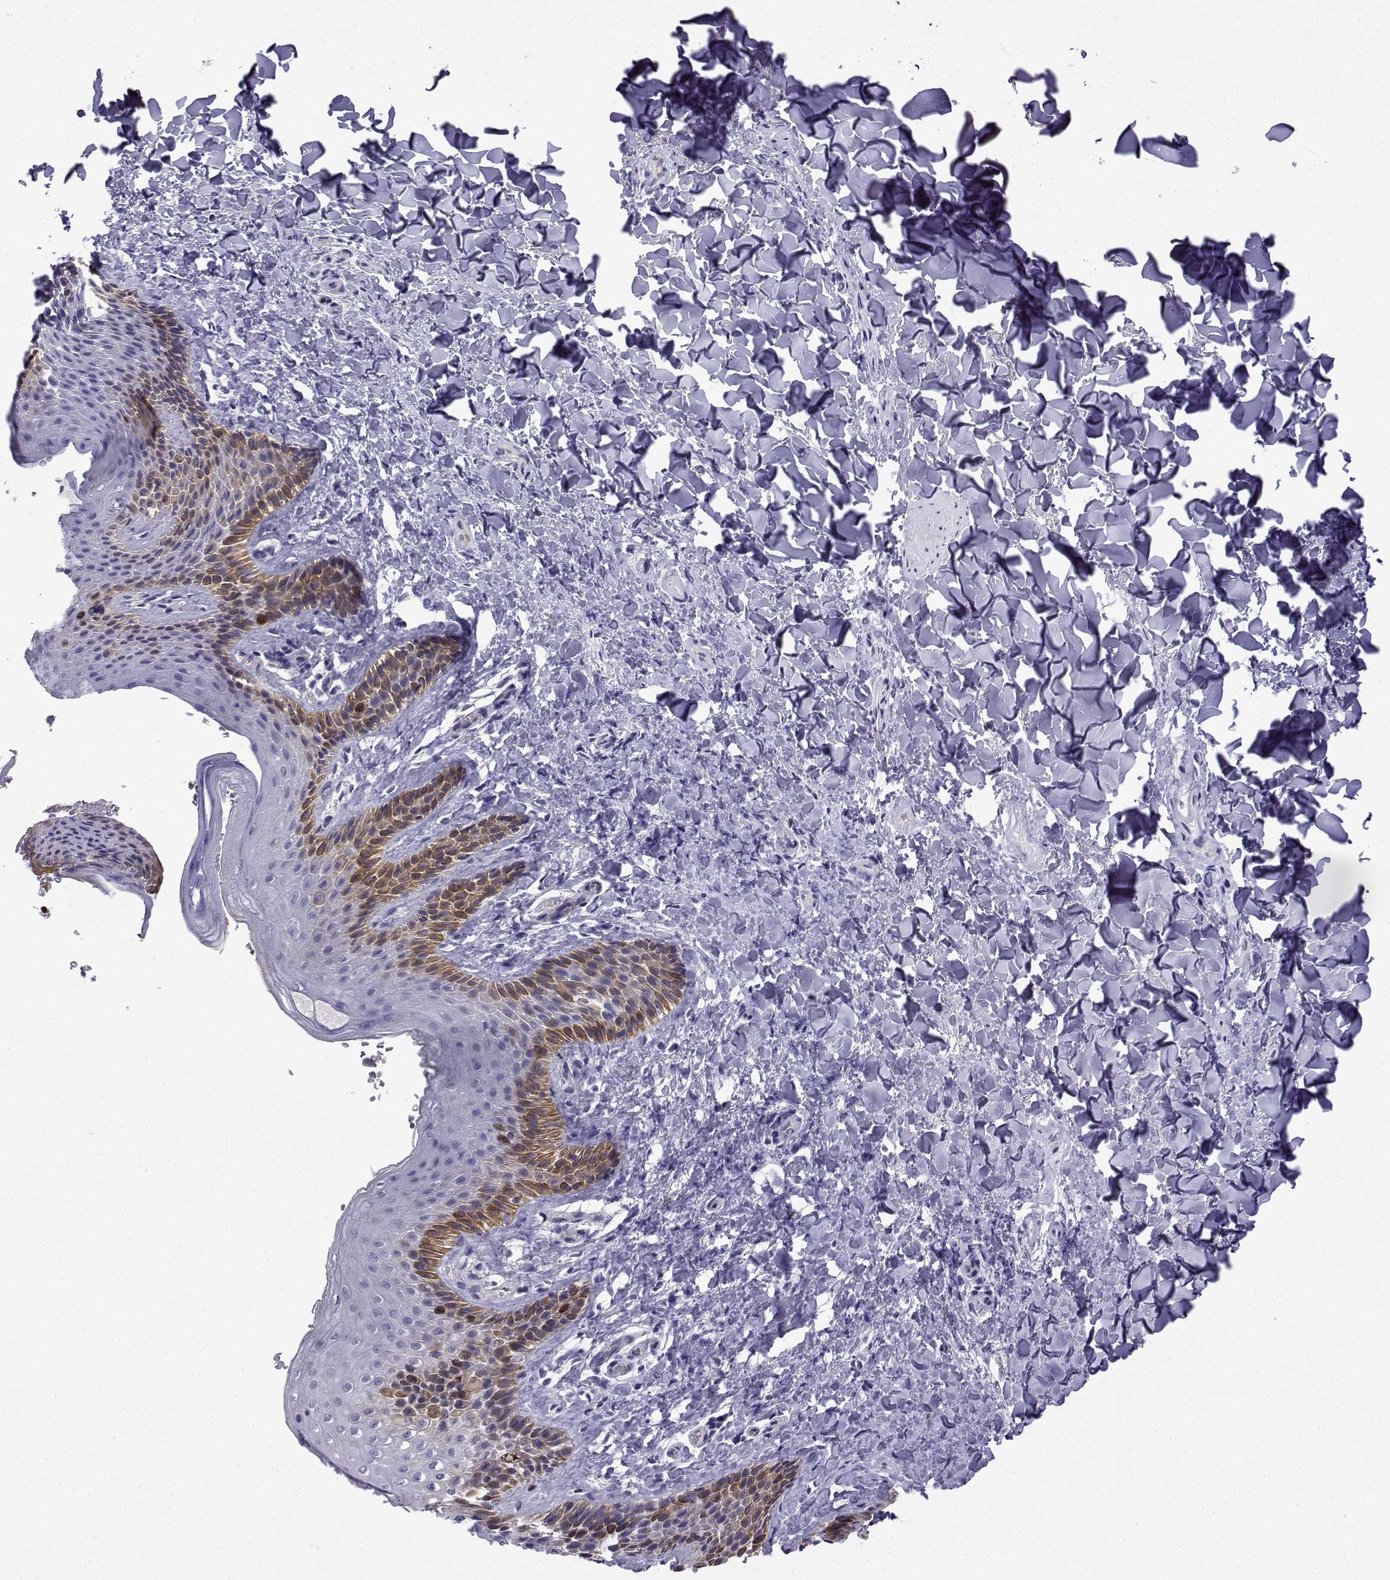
{"staining": {"intensity": "strong", "quantity": "<25%", "location": "nuclear"}, "tissue": "skin", "cell_type": "Epidermal cells", "image_type": "normal", "snomed": [{"axis": "morphology", "description": "Normal tissue, NOS"}, {"axis": "topography", "description": "Anal"}], "caption": "Brown immunohistochemical staining in normal skin reveals strong nuclear staining in approximately <25% of epidermal cells. (DAB IHC, brown staining for protein, blue staining for nuclei).", "gene": "INCENP", "patient": {"sex": "male", "age": 36}}